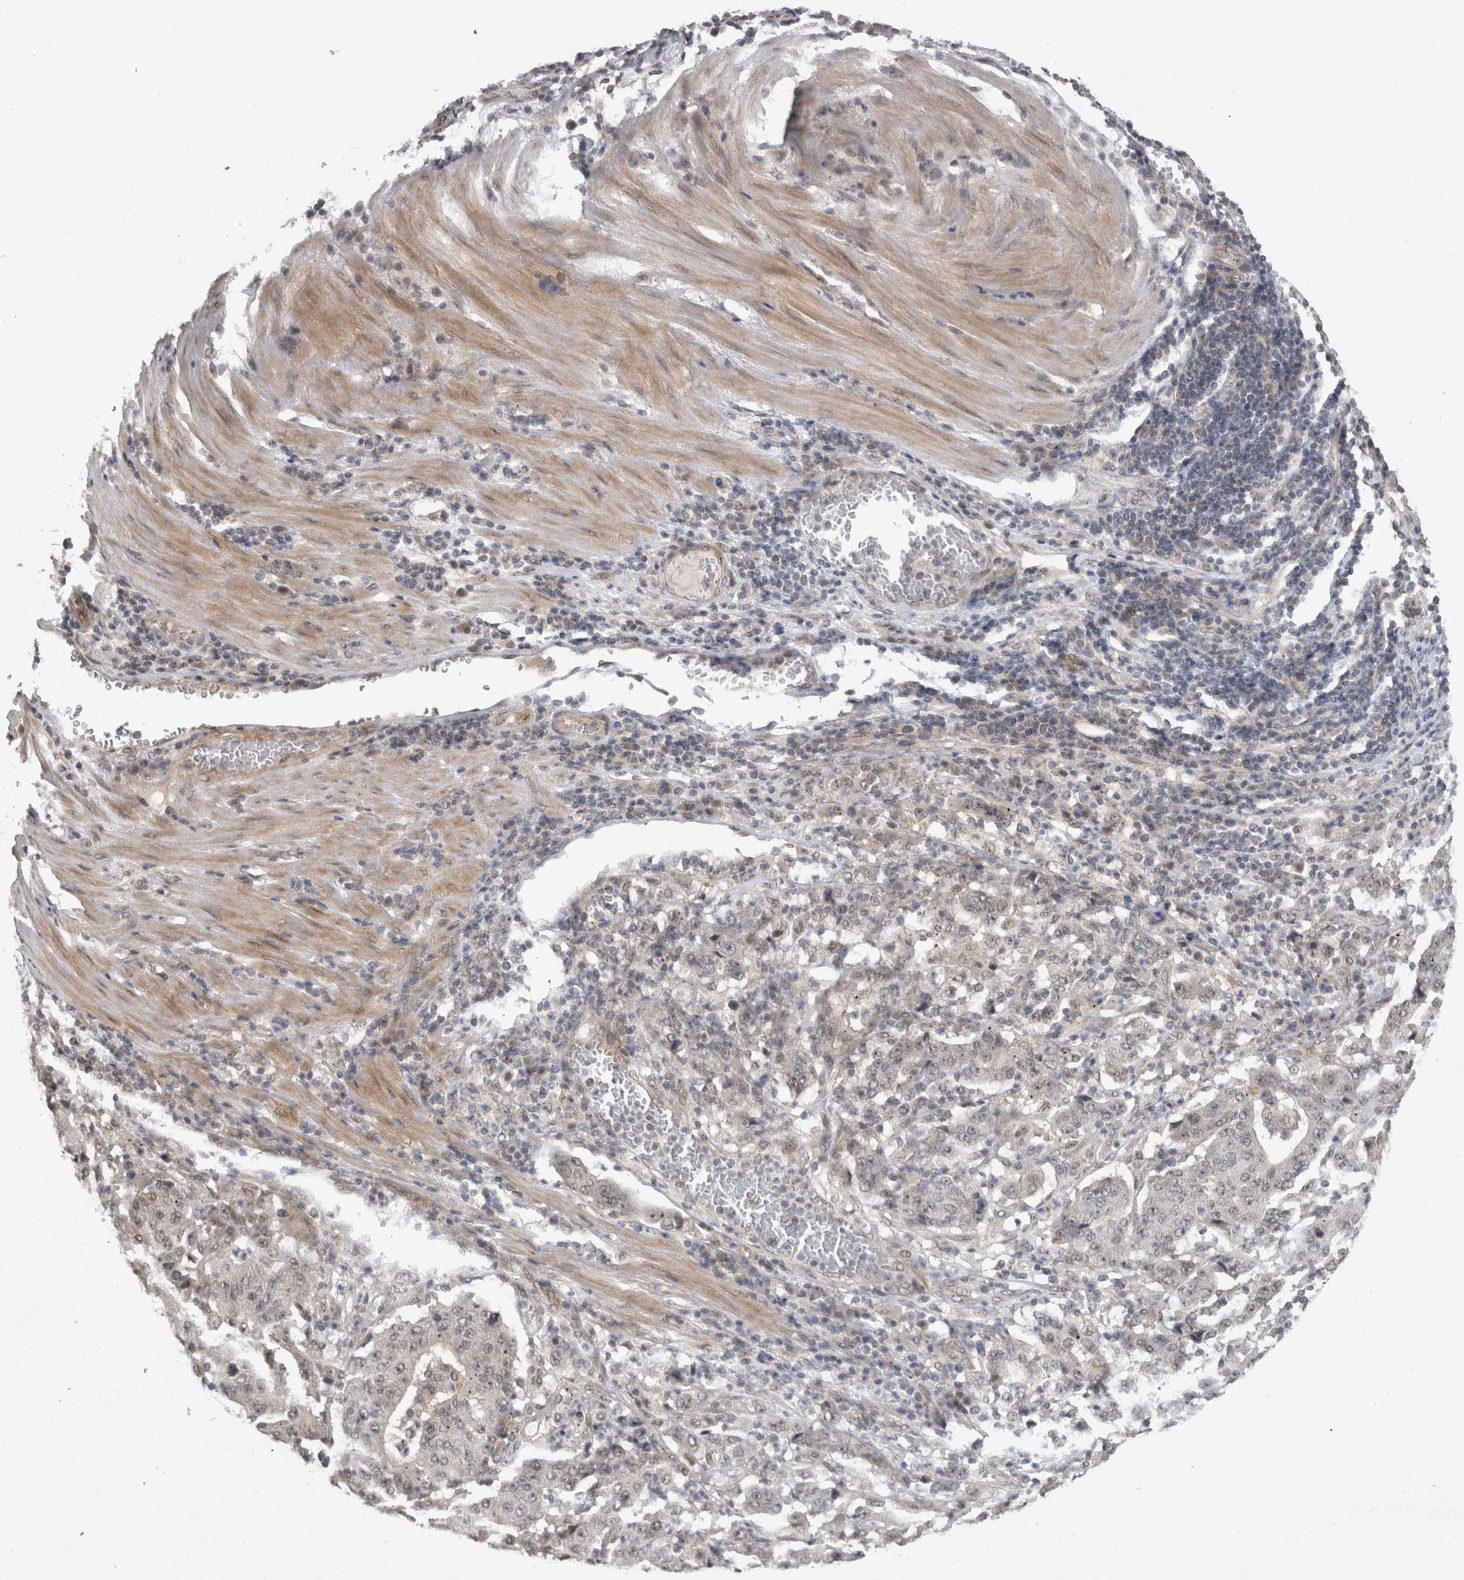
{"staining": {"intensity": "weak", "quantity": "<25%", "location": "nuclear"}, "tissue": "stomach cancer", "cell_type": "Tumor cells", "image_type": "cancer", "snomed": [{"axis": "morphology", "description": "Normal tissue, NOS"}, {"axis": "morphology", "description": "Adenocarcinoma, NOS"}, {"axis": "topography", "description": "Stomach, upper"}, {"axis": "topography", "description": "Stomach"}], "caption": "This is an immunohistochemistry photomicrograph of human stomach cancer (adenocarcinoma). There is no positivity in tumor cells.", "gene": "MTBP", "patient": {"sex": "male", "age": 59}}